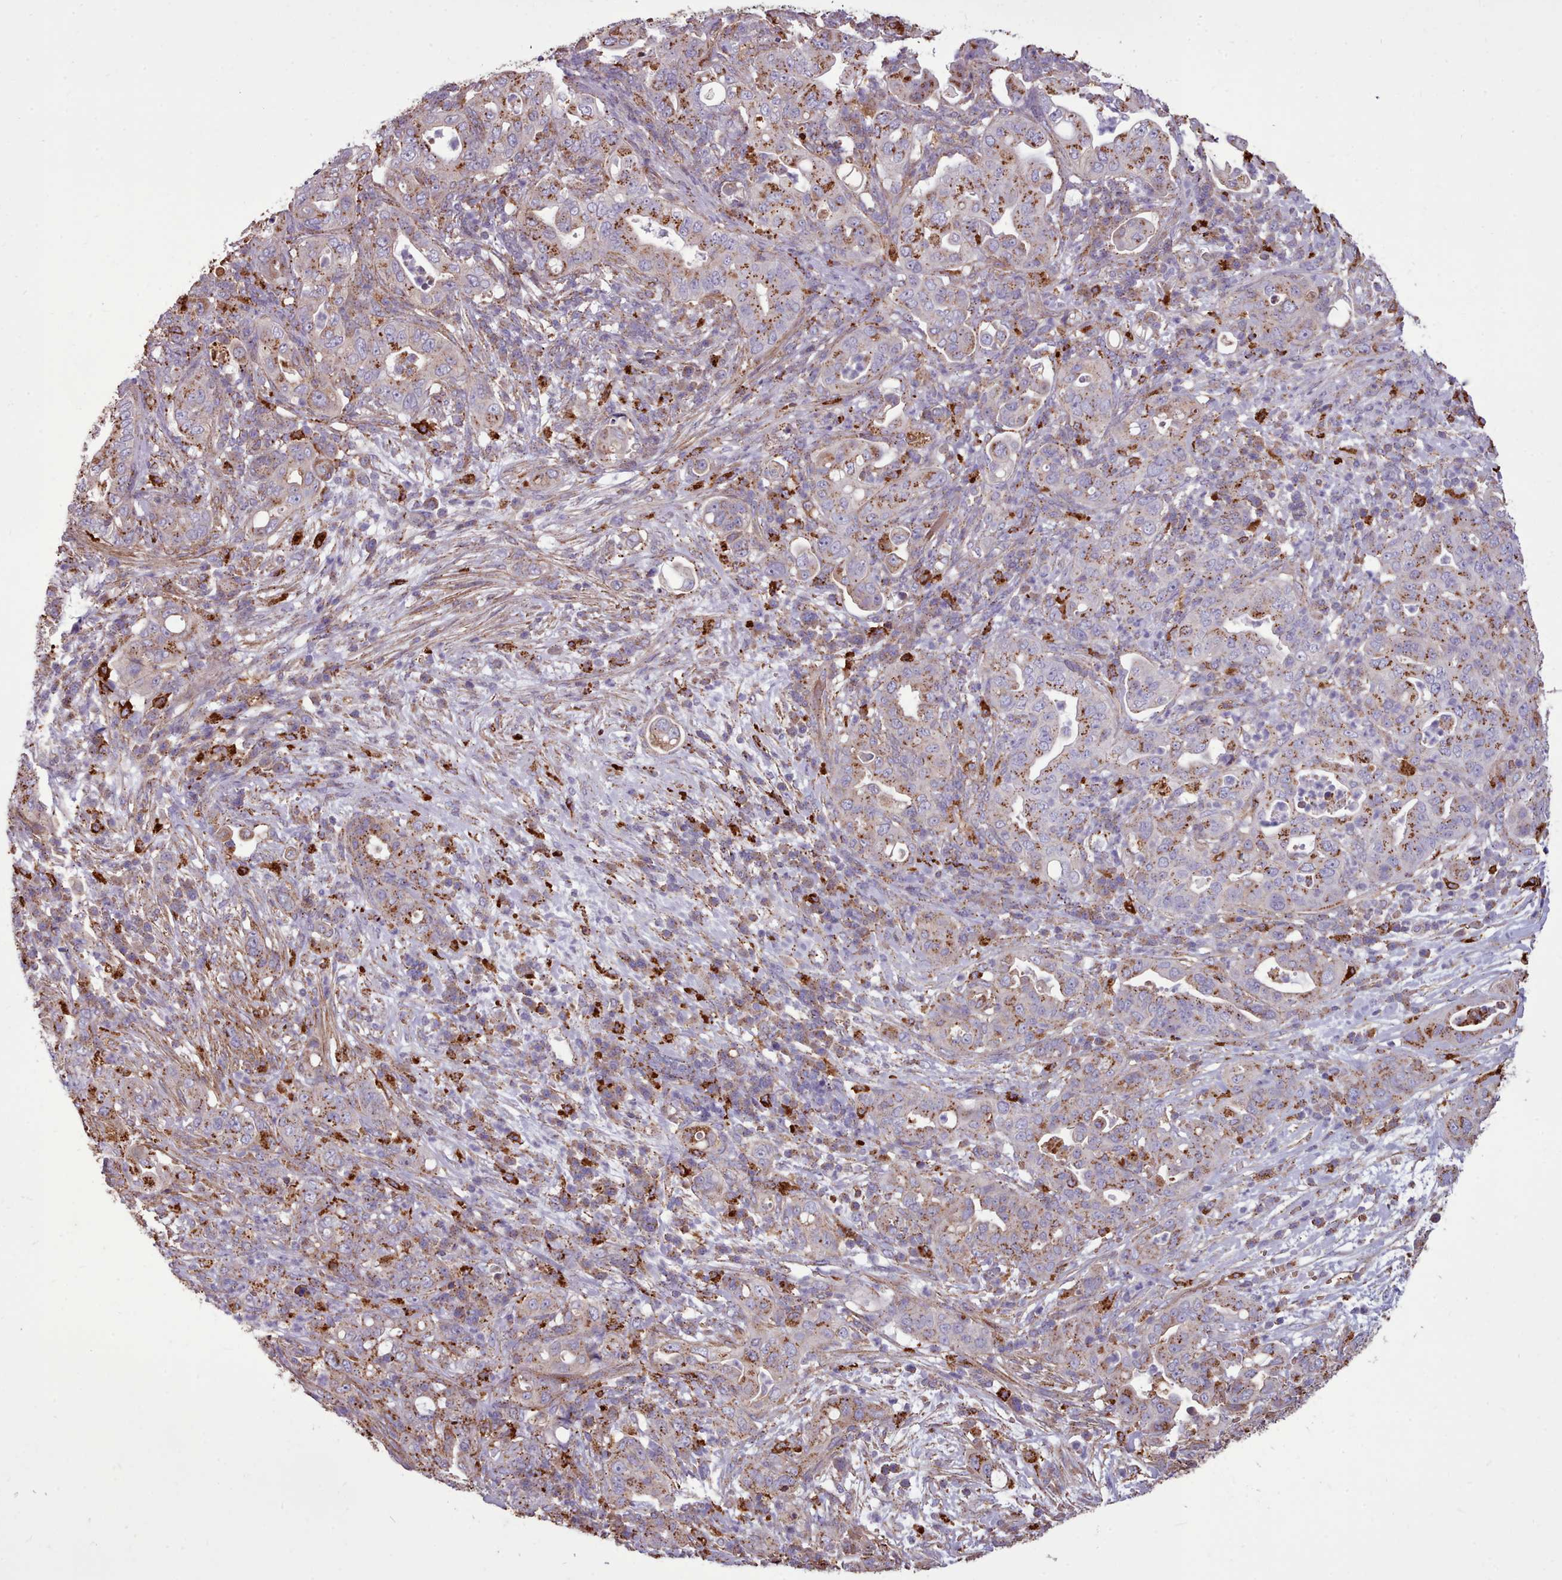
{"staining": {"intensity": "moderate", "quantity": "25%-75%", "location": "cytoplasmic/membranous"}, "tissue": "pancreatic cancer", "cell_type": "Tumor cells", "image_type": "cancer", "snomed": [{"axis": "morphology", "description": "Normal tissue, NOS"}, {"axis": "morphology", "description": "Adenocarcinoma, NOS"}, {"axis": "topography", "description": "Lymph node"}, {"axis": "topography", "description": "Pancreas"}], "caption": "Moderate cytoplasmic/membranous staining is appreciated in approximately 25%-75% of tumor cells in pancreatic cancer. The staining was performed using DAB to visualize the protein expression in brown, while the nuclei were stained in blue with hematoxylin (Magnification: 20x).", "gene": "PACSIN3", "patient": {"sex": "female", "age": 67}}